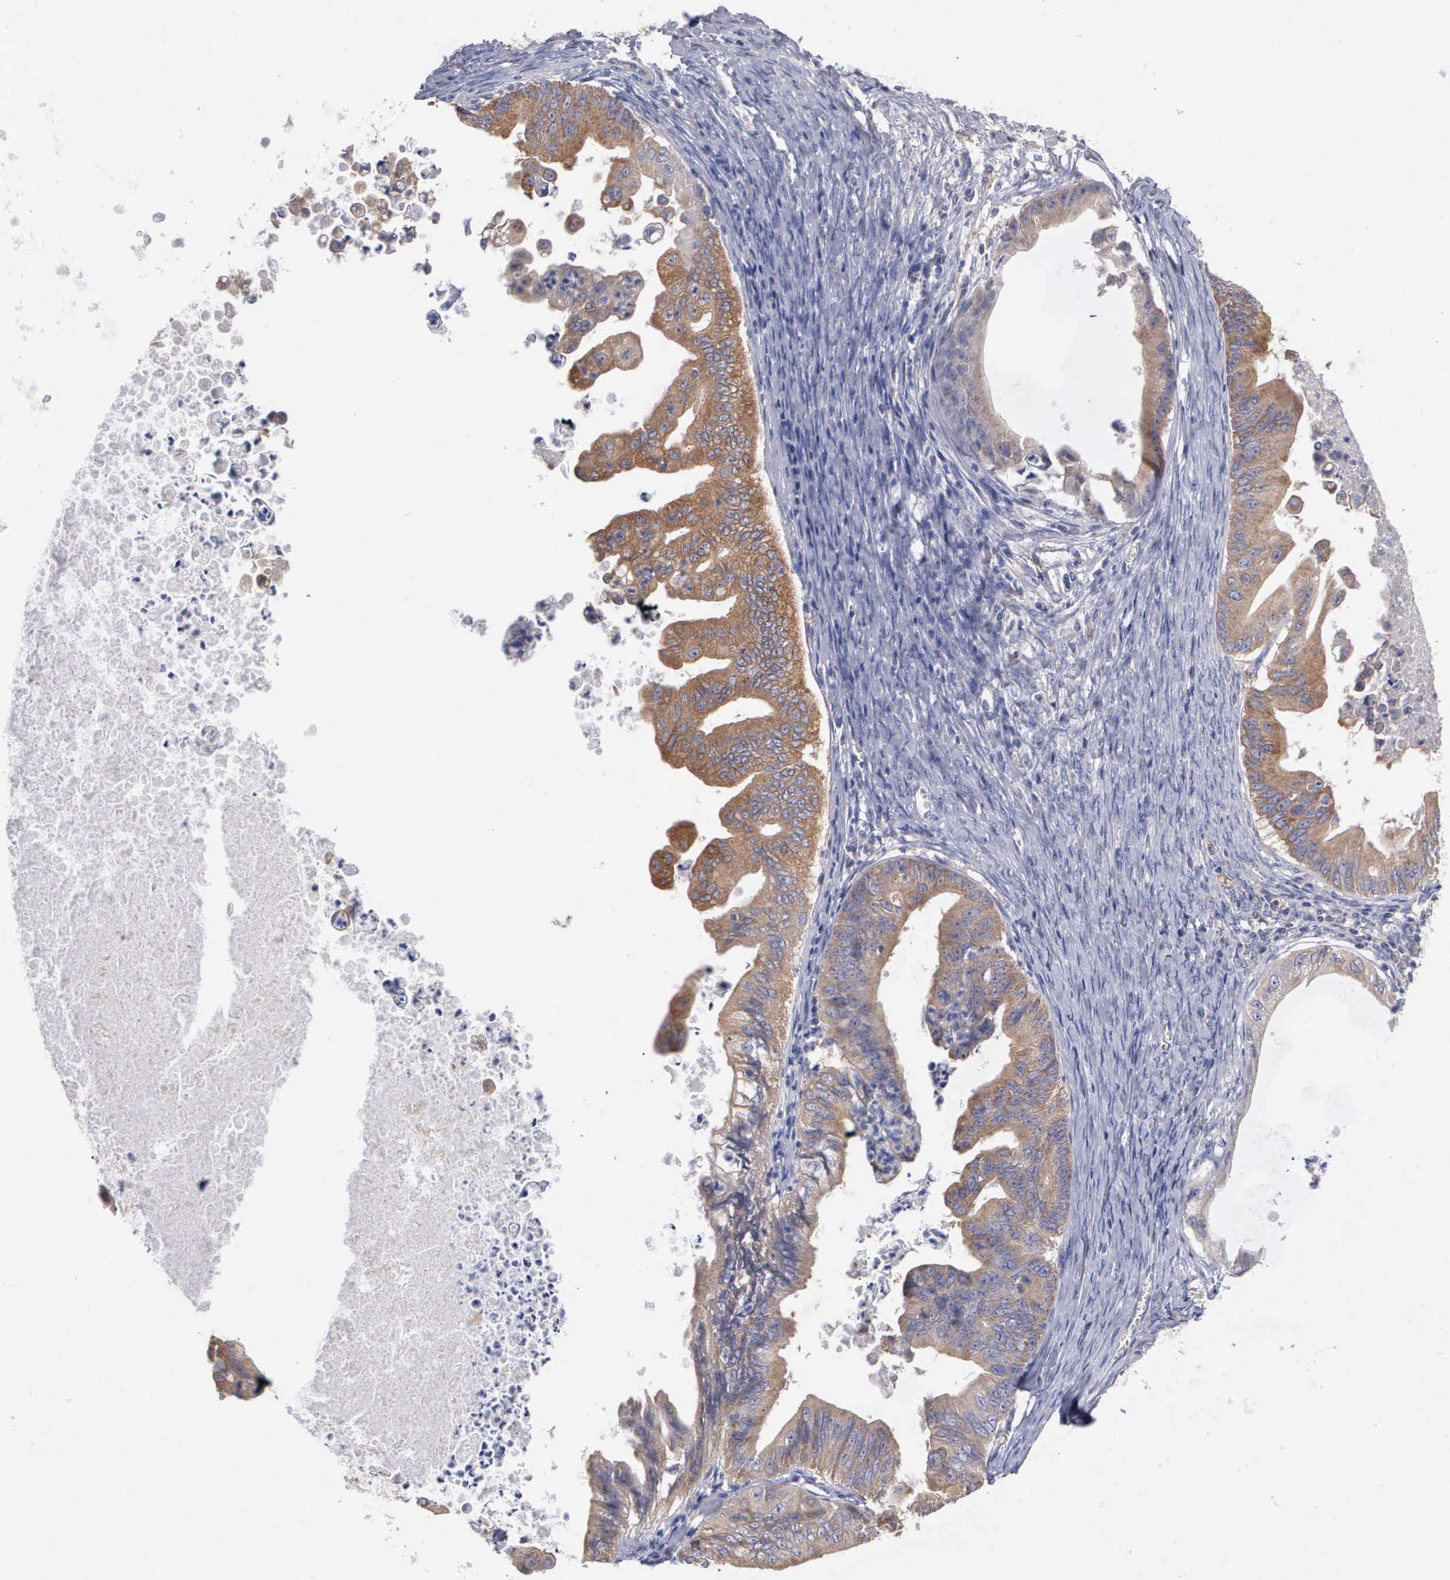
{"staining": {"intensity": "strong", "quantity": ">75%", "location": "cytoplasmic/membranous"}, "tissue": "ovarian cancer", "cell_type": "Tumor cells", "image_type": "cancer", "snomed": [{"axis": "morphology", "description": "Cystadenocarcinoma, mucinous, NOS"}, {"axis": "topography", "description": "Ovary"}], "caption": "Protein expression analysis of ovarian mucinous cystadenocarcinoma reveals strong cytoplasmic/membranous positivity in approximately >75% of tumor cells.", "gene": "PTGS2", "patient": {"sex": "female", "age": 37}}